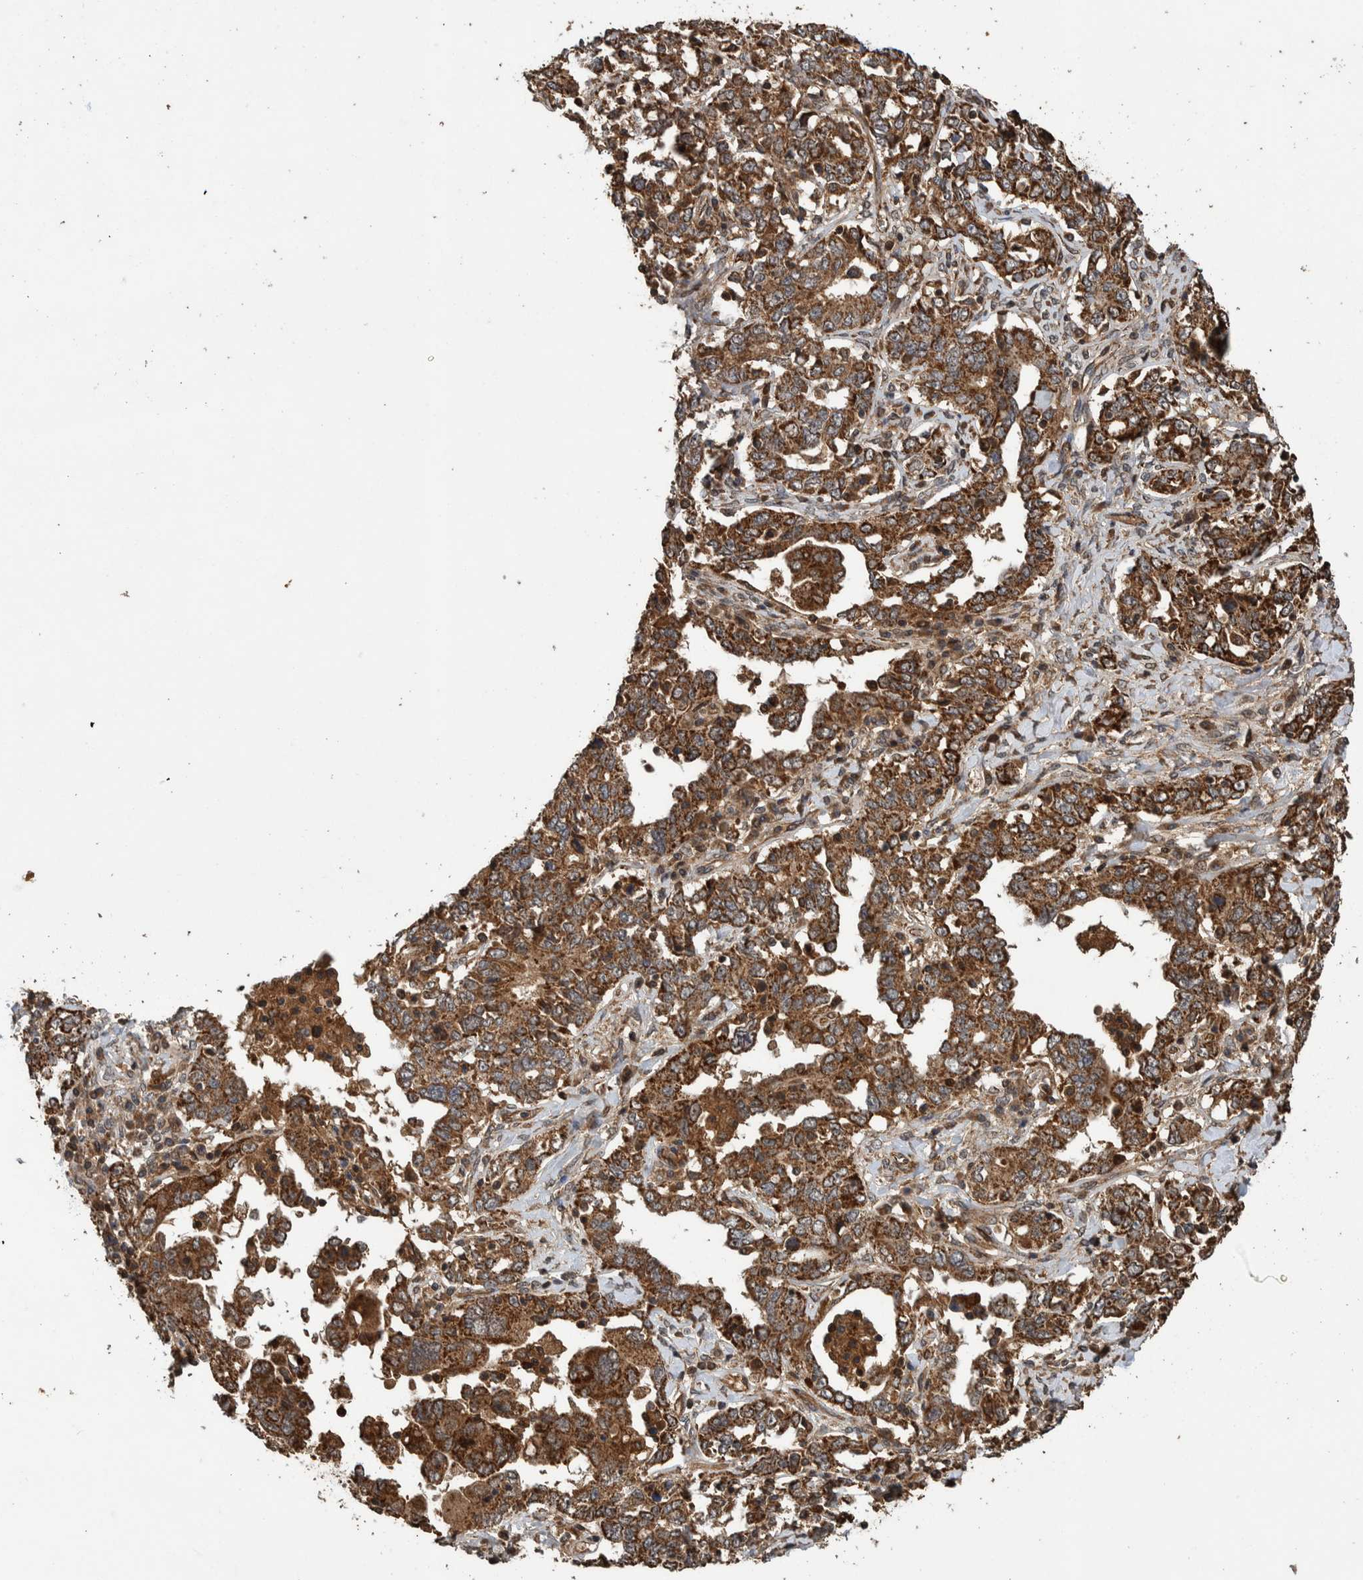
{"staining": {"intensity": "strong", "quantity": ">75%", "location": "cytoplasmic/membranous"}, "tissue": "ovarian cancer", "cell_type": "Tumor cells", "image_type": "cancer", "snomed": [{"axis": "morphology", "description": "Cystadenocarcinoma, mucinous, NOS"}, {"axis": "topography", "description": "Ovary"}], "caption": "Protein staining of mucinous cystadenocarcinoma (ovarian) tissue demonstrates strong cytoplasmic/membranous positivity in approximately >75% of tumor cells. (brown staining indicates protein expression, while blue staining denotes nuclei).", "gene": "TRIM16", "patient": {"sex": "female", "age": 73}}